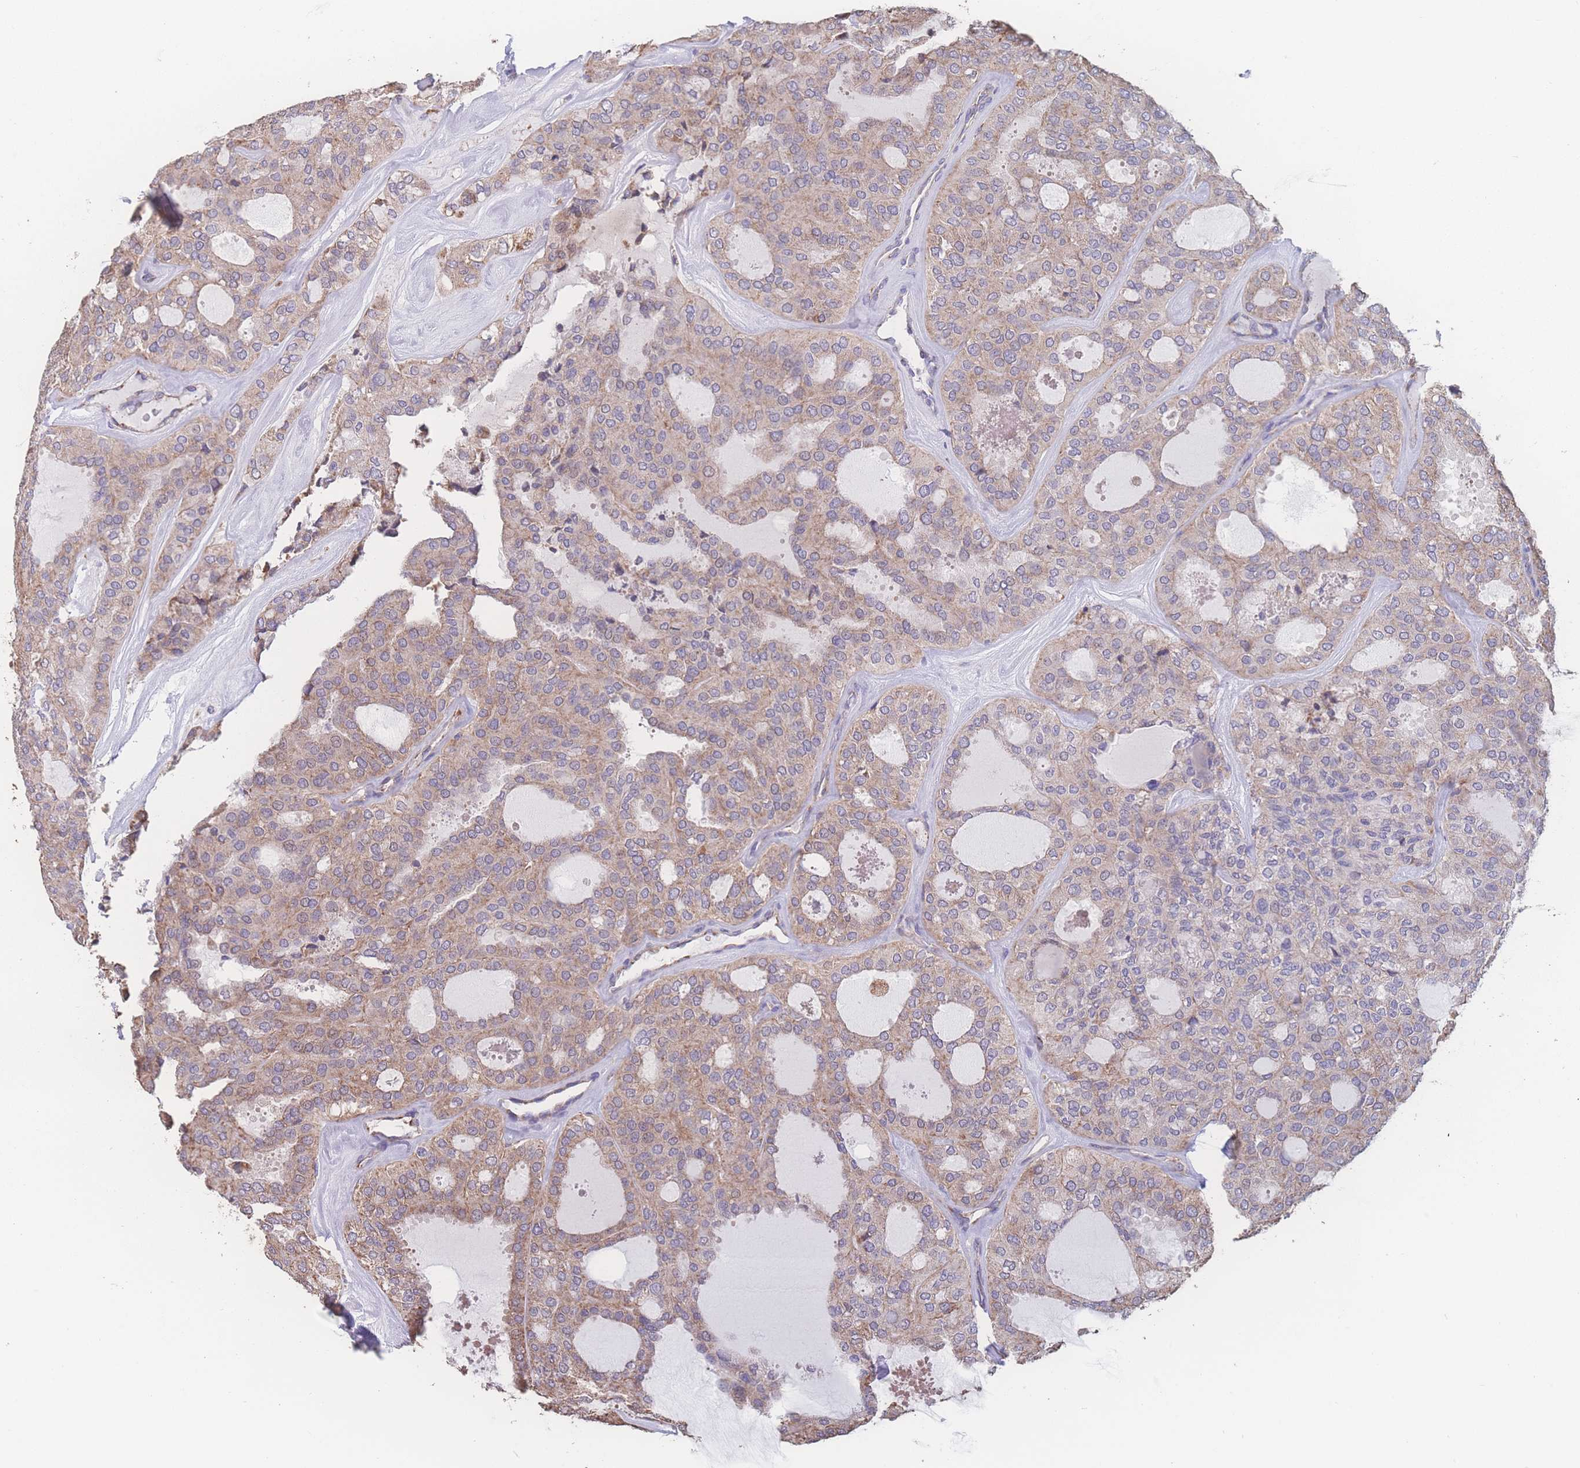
{"staining": {"intensity": "moderate", "quantity": "25%-75%", "location": "cytoplasmic/membranous"}, "tissue": "thyroid cancer", "cell_type": "Tumor cells", "image_type": "cancer", "snomed": [{"axis": "morphology", "description": "Follicular adenoma carcinoma, NOS"}, {"axis": "topography", "description": "Thyroid gland"}], "caption": "Immunohistochemistry (IHC) image of thyroid cancer stained for a protein (brown), which reveals medium levels of moderate cytoplasmic/membranous staining in approximately 25%-75% of tumor cells.", "gene": "SGSM3", "patient": {"sex": "male", "age": 75}}